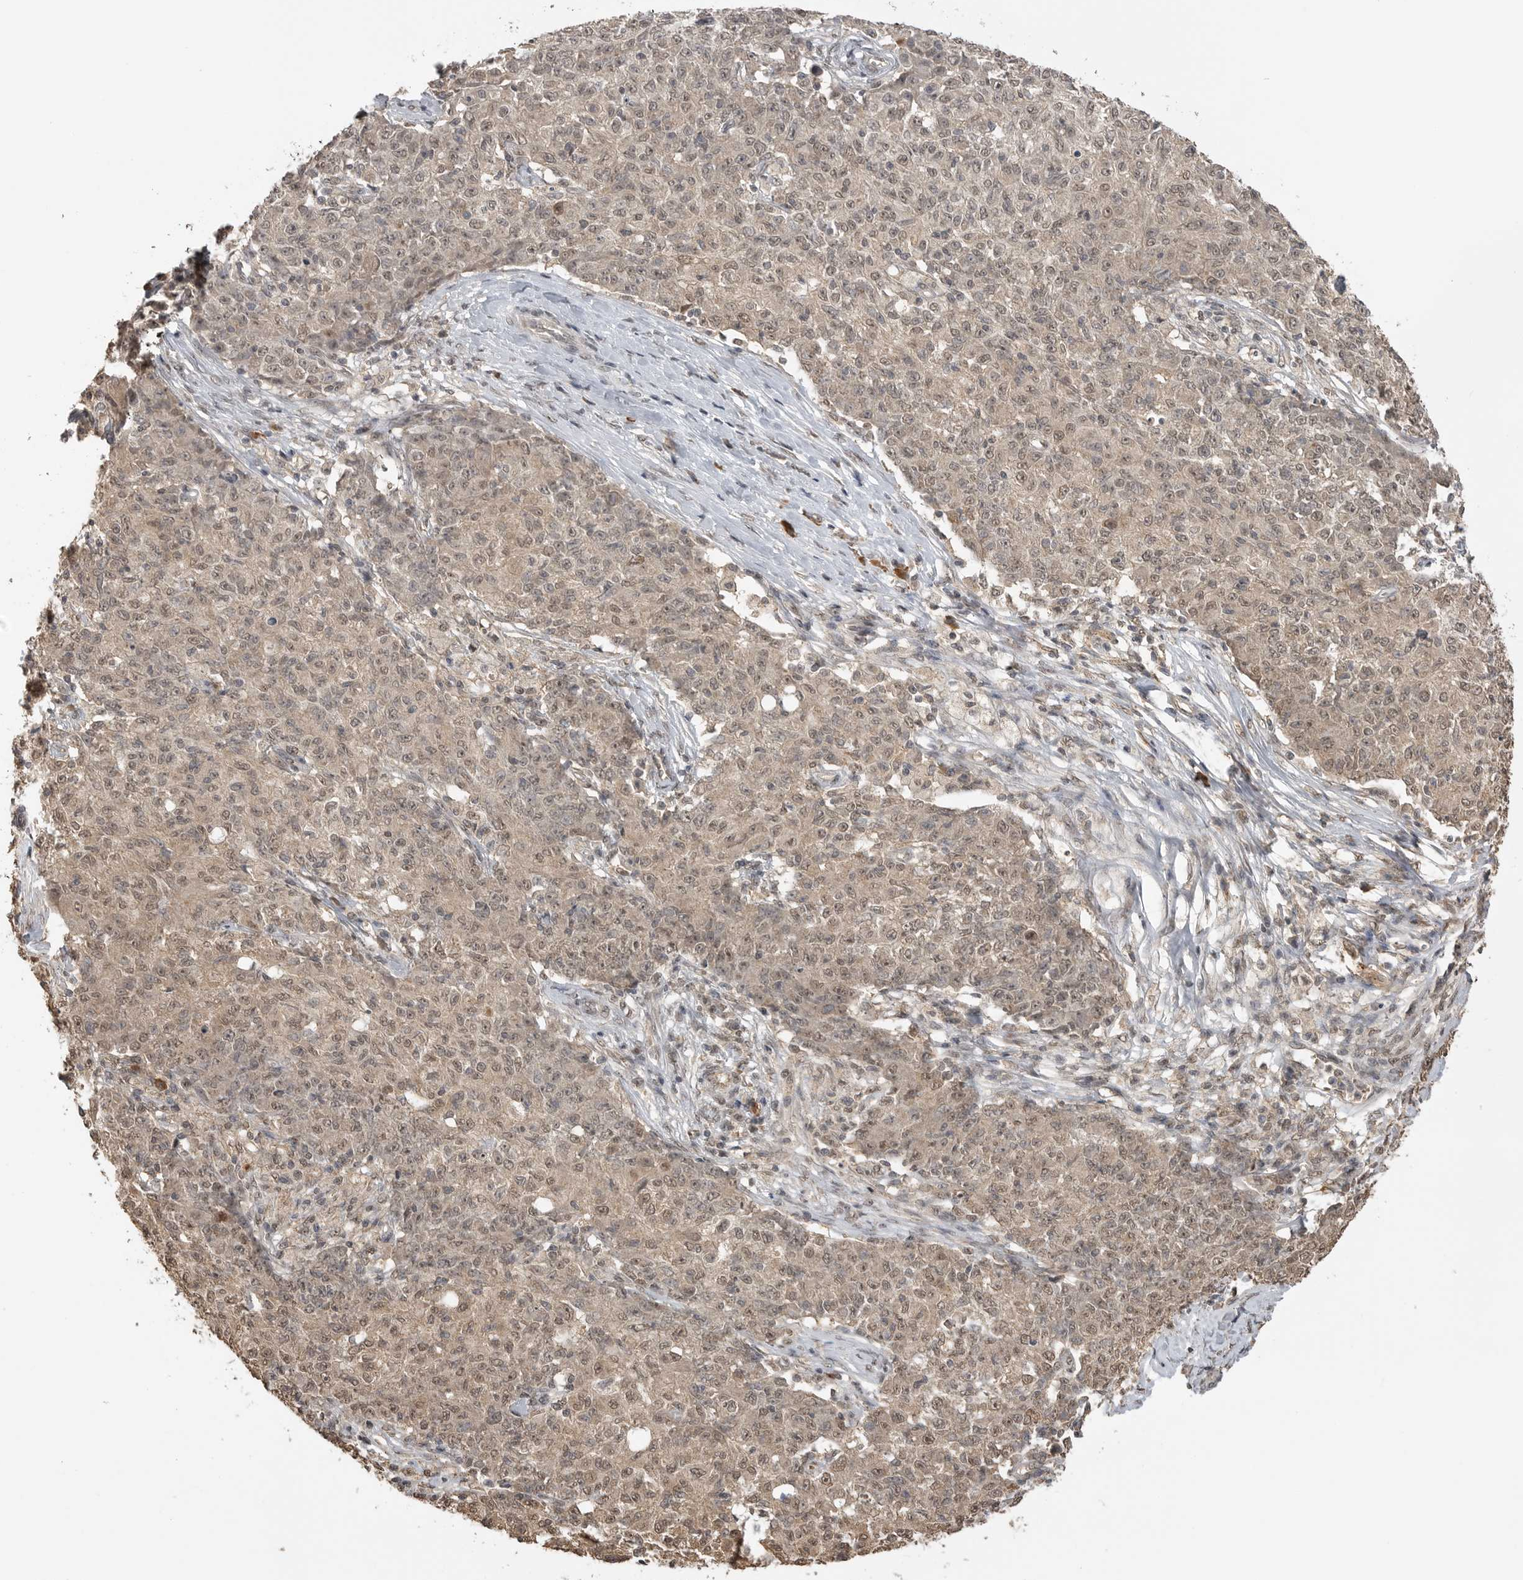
{"staining": {"intensity": "weak", "quantity": ">75%", "location": "cytoplasmic/membranous,nuclear"}, "tissue": "ovarian cancer", "cell_type": "Tumor cells", "image_type": "cancer", "snomed": [{"axis": "morphology", "description": "Carcinoma, endometroid"}, {"axis": "topography", "description": "Ovary"}], "caption": "Brown immunohistochemical staining in human ovarian cancer shows weak cytoplasmic/membranous and nuclear positivity in approximately >75% of tumor cells.", "gene": "ASPSCR1", "patient": {"sex": "female", "age": 42}}